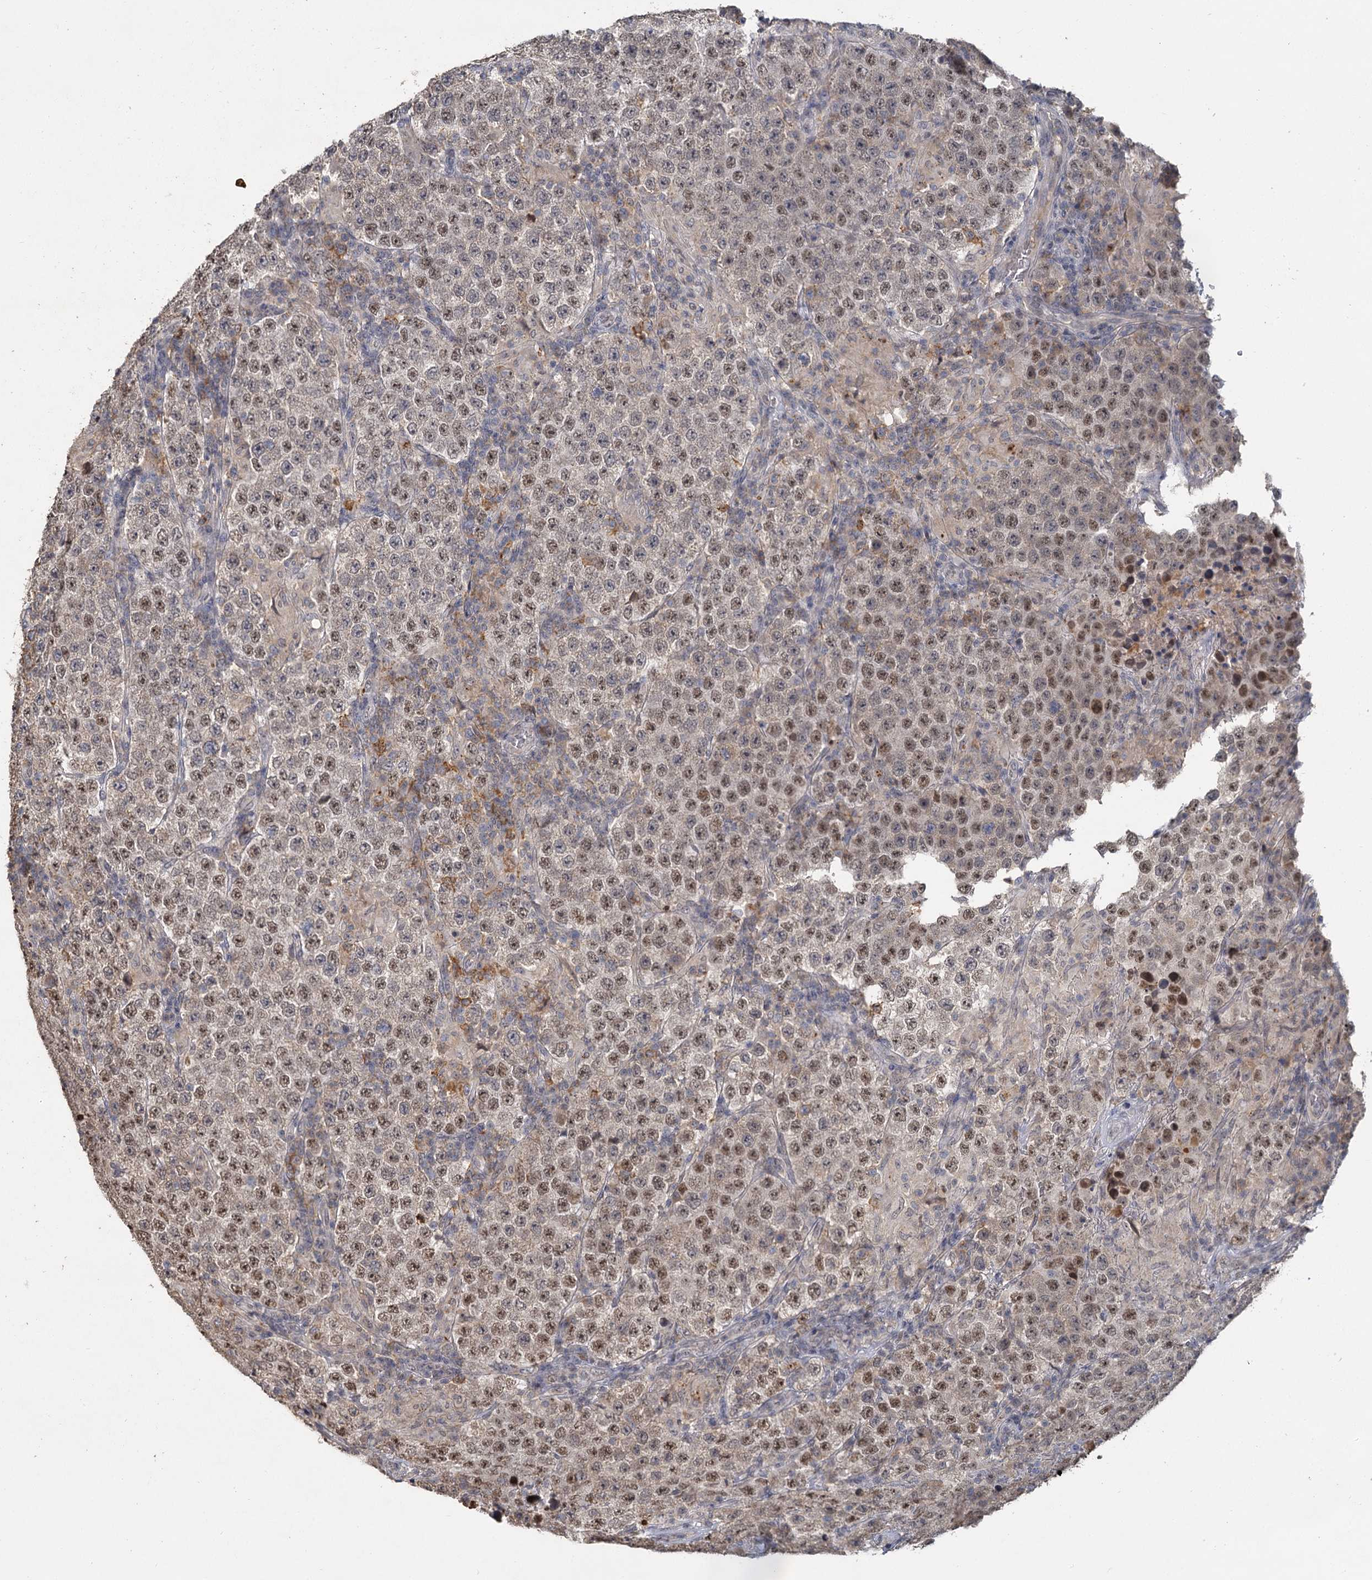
{"staining": {"intensity": "moderate", "quantity": "25%-75%", "location": "nuclear"}, "tissue": "testis cancer", "cell_type": "Tumor cells", "image_type": "cancer", "snomed": [{"axis": "morphology", "description": "Normal tissue, NOS"}, {"axis": "morphology", "description": "Urothelial carcinoma, High grade"}, {"axis": "morphology", "description": "Seminoma, NOS"}, {"axis": "morphology", "description": "Carcinoma, Embryonal, NOS"}, {"axis": "topography", "description": "Urinary bladder"}, {"axis": "topography", "description": "Testis"}], "caption": "High-power microscopy captured an immunohistochemistry (IHC) image of testis cancer, revealing moderate nuclear staining in approximately 25%-75% of tumor cells. (Stains: DAB in brown, nuclei in blue, Microscopy: brightfield microscopy at high magnification).", "gene": "MUCL1", "patient": {"sex": "male", "age": 41}}